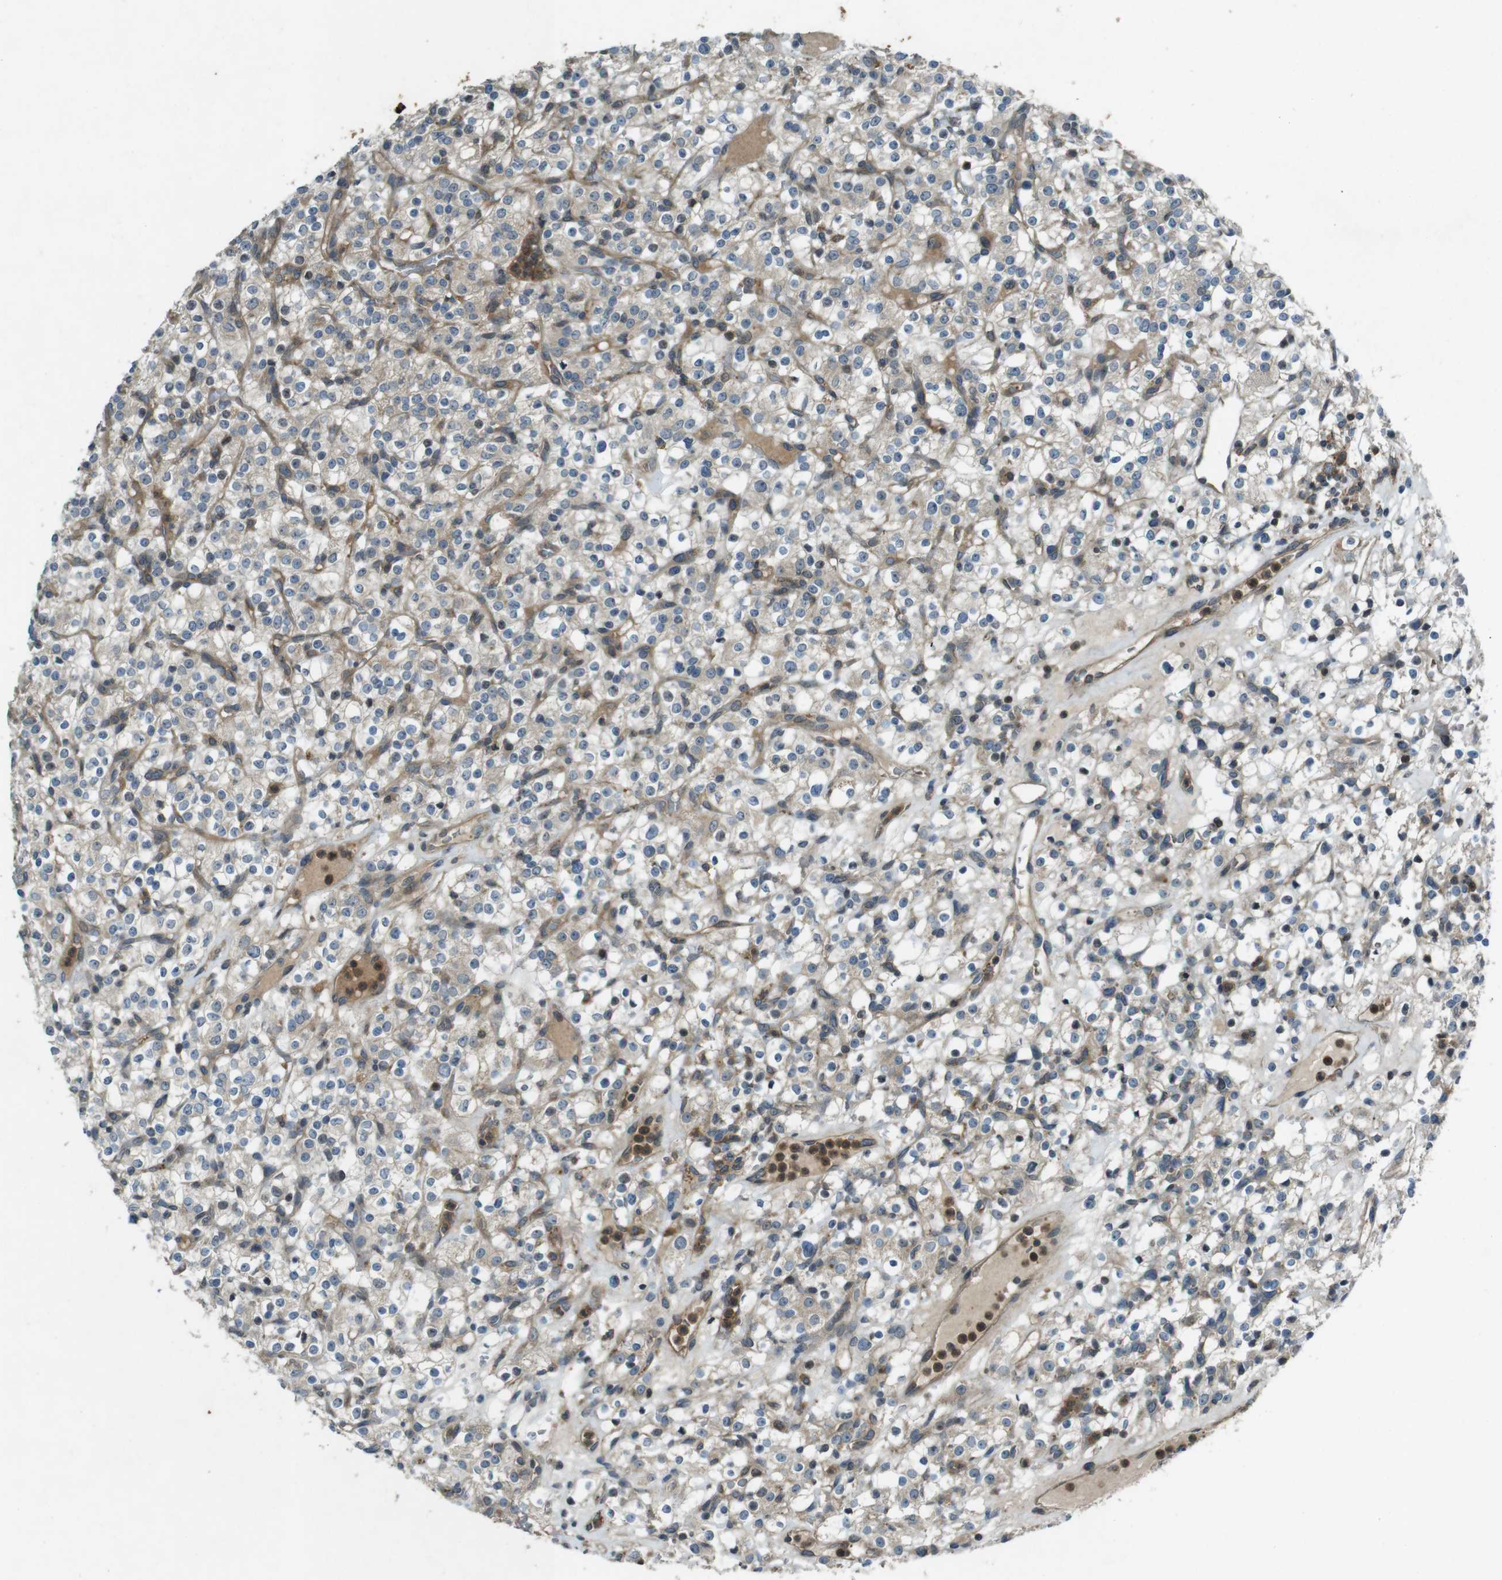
{"staining": {"intensity": "weak", "quantity": "<25%", "location": "cytoplasmic/membranous"}, "tissue": "renal cancer", "cell_type": "Tumor cells", "image_type": "cancer", "snomed": [{"axis": "morphology", "description": "Normal tissue, NOS"}, {"axis": "morphology", "description": "Adenocarcinoma, NOS"}, {"axis": "topography", "description": "Kidney"}], "caption": "Human adenocarcinoma (renal) stained for a protein using immunohistochemistry shows no expression in tumor cells.", "gene": "ZYX", "patient": {"sex": "female", "age": 72}}